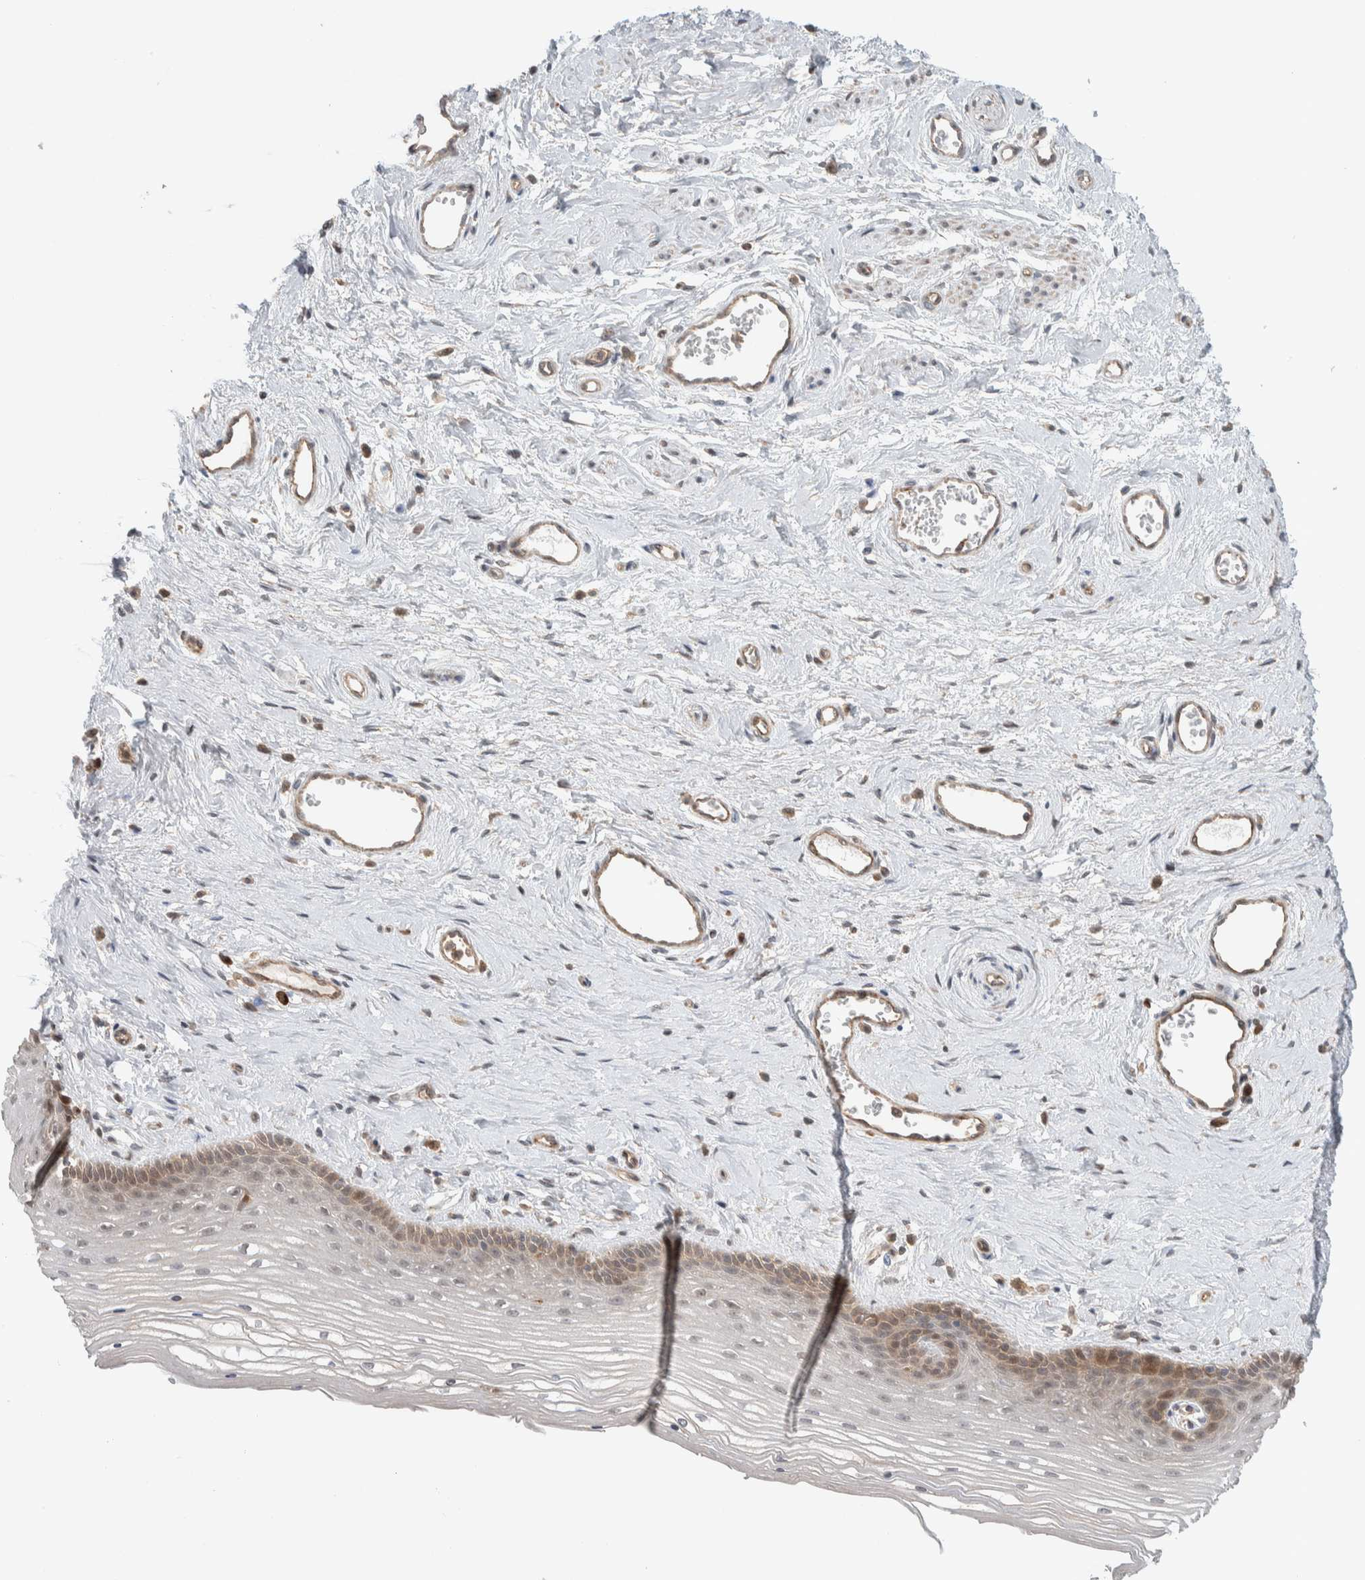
{"staining": {"intensity": "moderate", "quantity": "<25%", "location": "cytoplasmic/membranous"}, "tissue": "vagina", "cell_type": "Squamous epithelial cells", "image_type": "normal", "snomed": [{"axis": "morphology", "description": "Normal tissue, NOS"}, {"axis": "topography", "description": "Vagina"}], "caption": "A low amount of moderate cytoplasmic/membranous expression is appreciated in about <25% of squamous epithelial cells in benign vagina. The staining was performed using DAB (3,3'-diaminobenzidine) to visualize the protein expression in brown, while the nuclei were stained in blue with hematoxylin (Magnification: 20x).", "gene": "DEPTOR", "patient": {"sex": "female", "age": 46}}